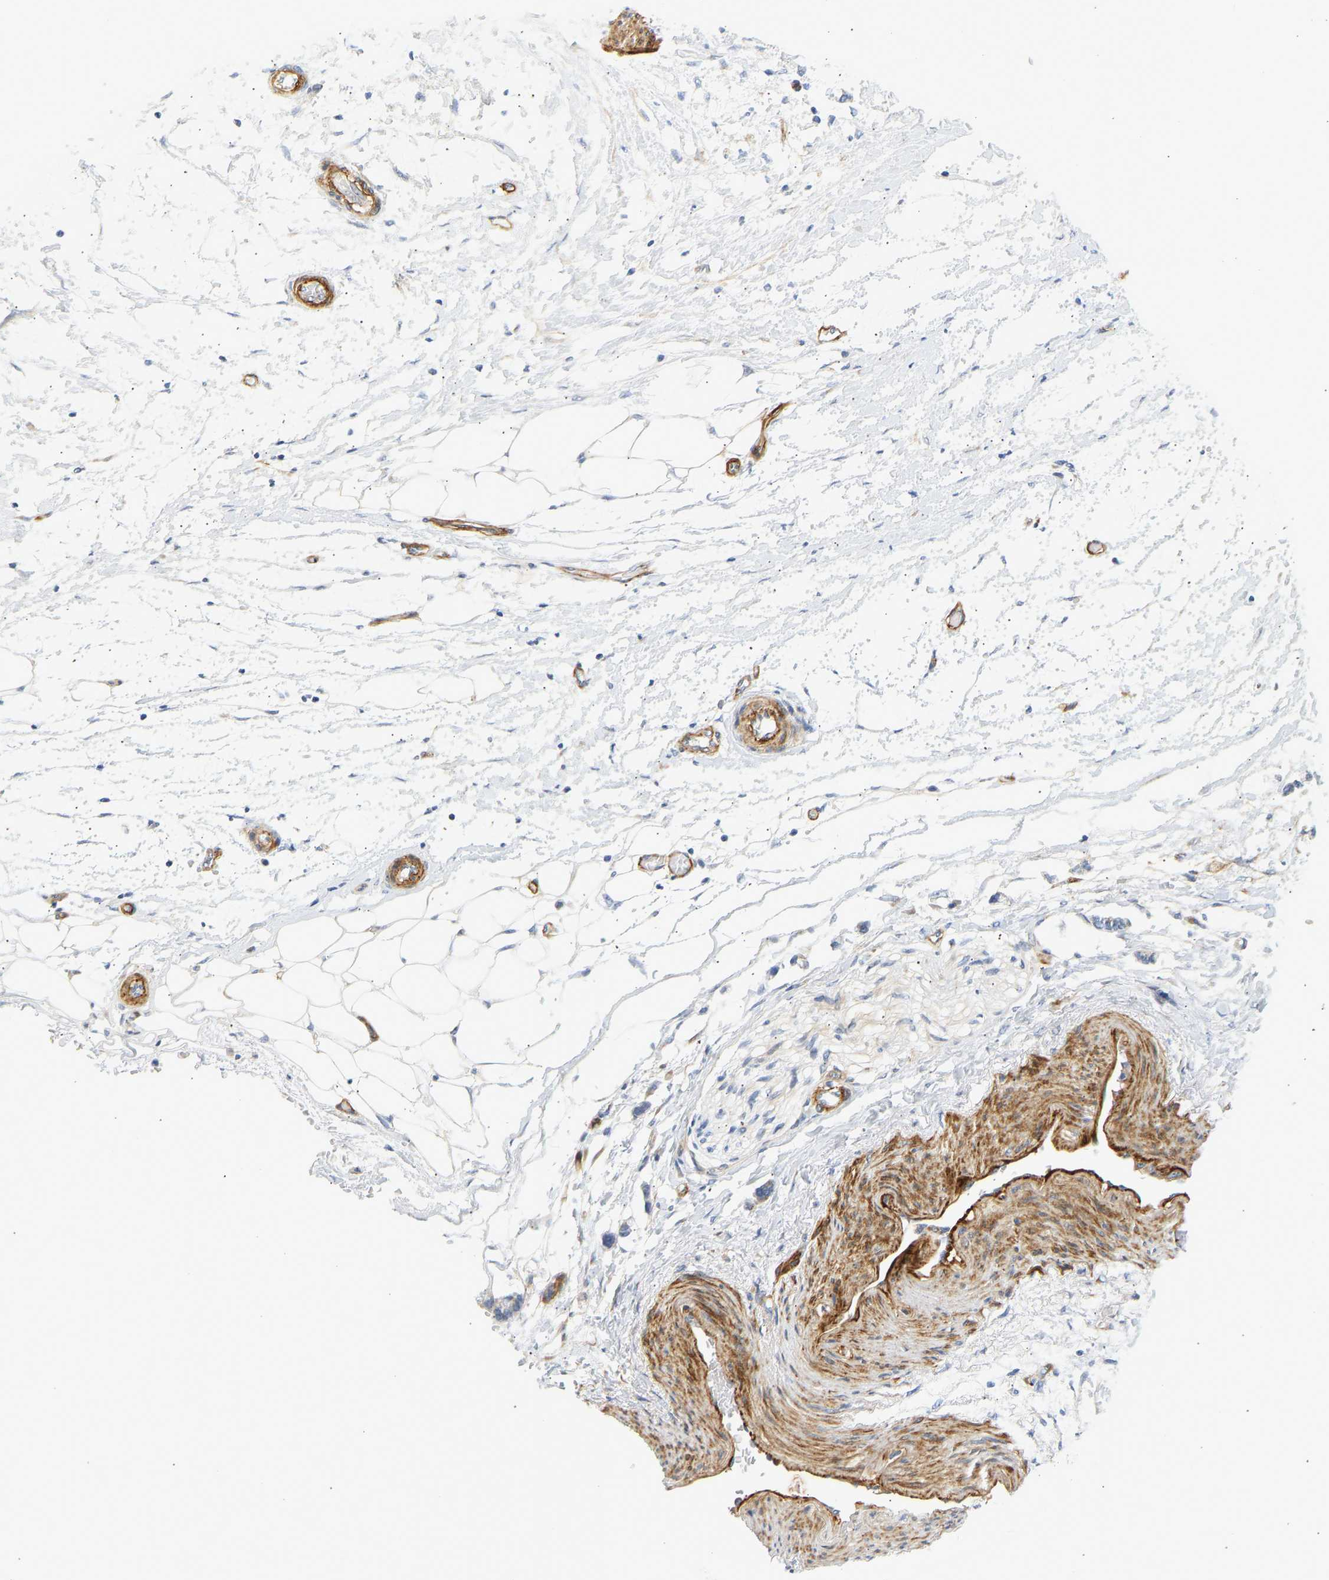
{"staining": {"intensity": "moderate", "quantity": "<25%", "location": "cytoplasmic/membranous"}, "tissue": "adipose tissue", "cell_type": "Adipocytes", "image_type": "normal", "snomed": [{"axis": "morphology", "description": "Normal tissue, NOS"}, {"axis": "morphology", "description": "Adenocarcinoma, NOS"}, {"axis": "topography", "description": "Colon"}, {"axis": "topography", "description": "Peripheral nerve tissue"}], "caption": "Immunohistochemical staining of normal adipose tissue shows <25% levels of moderate cytoplasmic/membranous protein staining in about <25% of adipocytes.", "gene": "SLC30A7", "patient": {"sex": "male", "age": 14}}